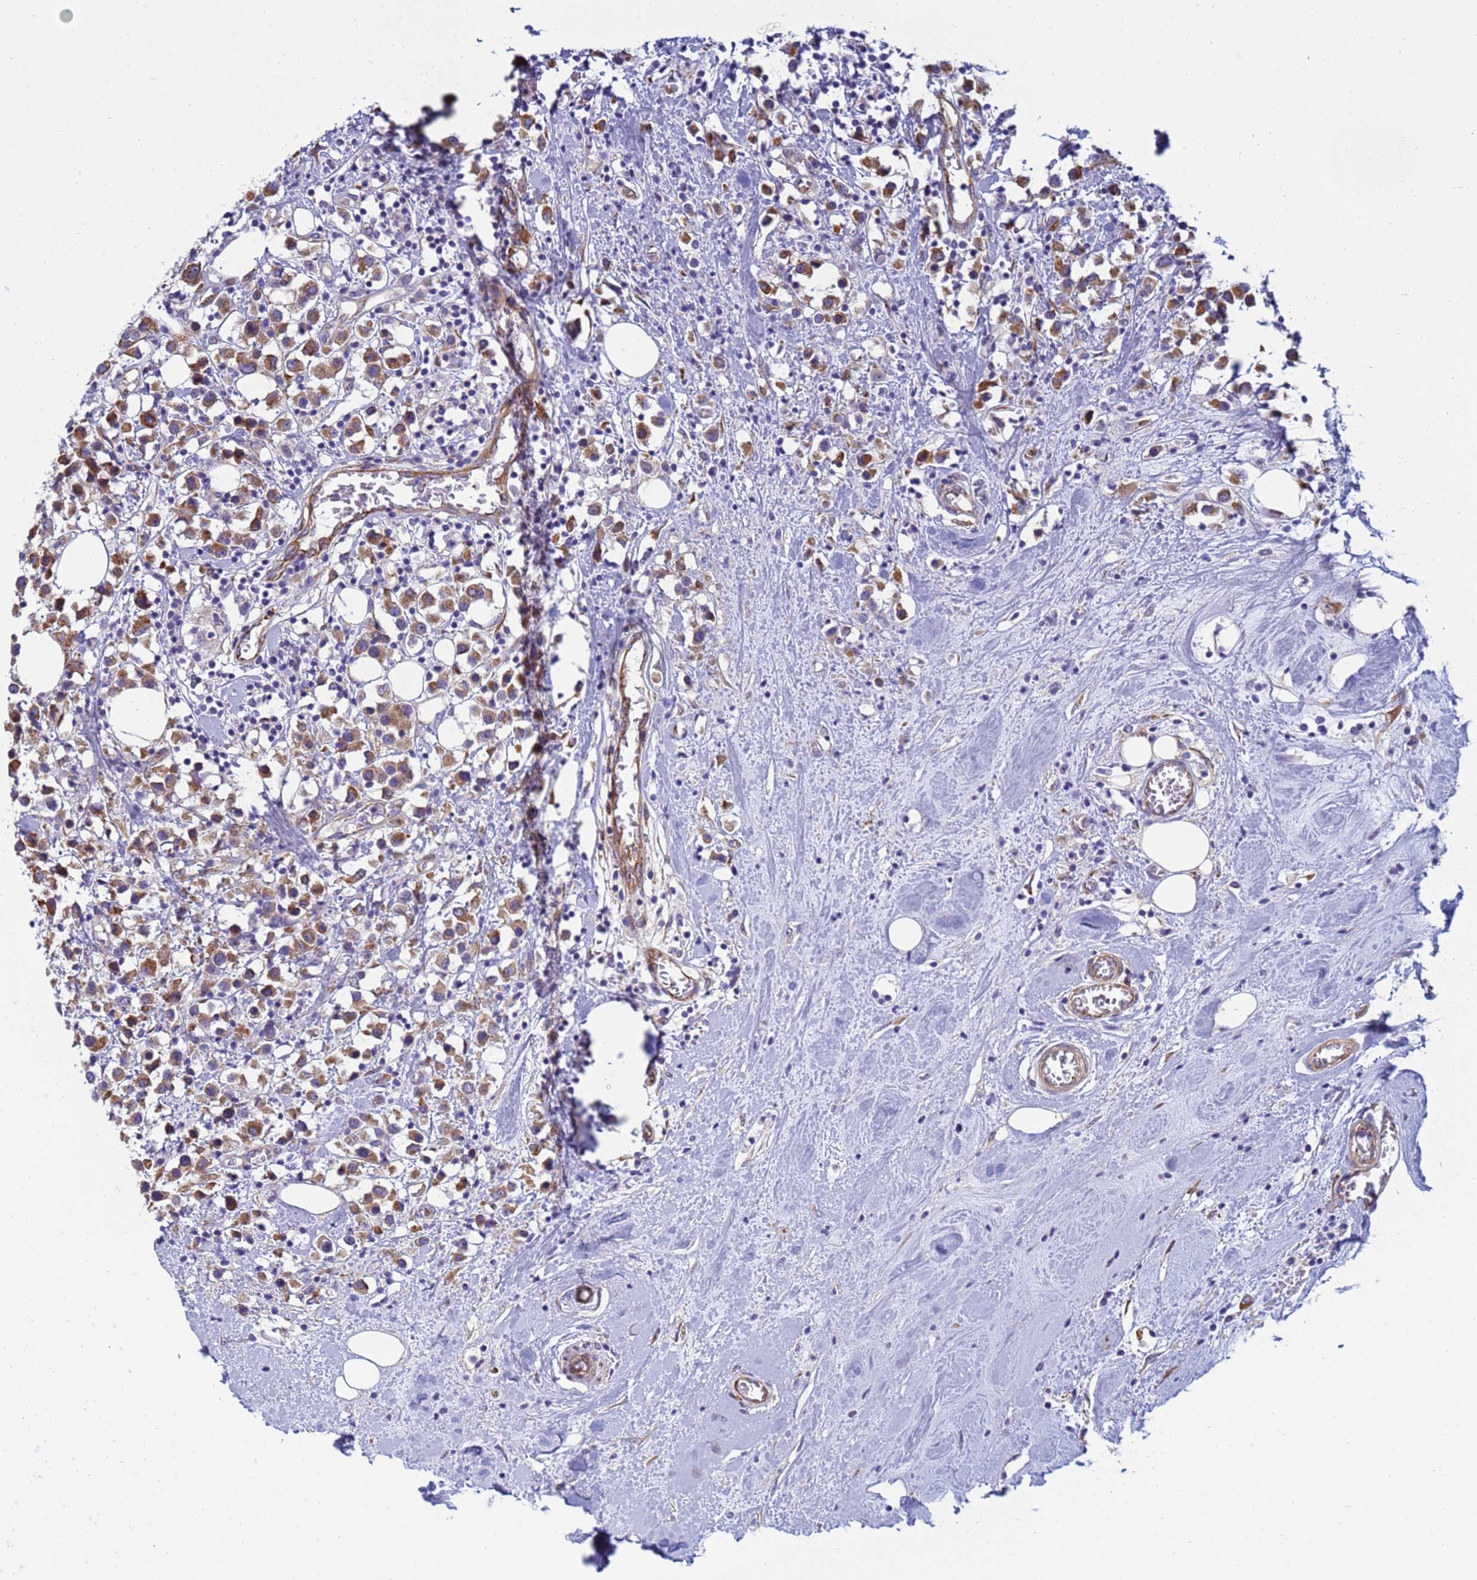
{"staining": {"intensity": "moderate", "quantity": ">75%", "location": "cytoplasmic/membranous"}, "tissue": "breast cancer", "cell_type": "Tumor cells", "image_type": "cancer", "snomed": [{"axis": "morphology", "description": "Duct carcinoma"}, {"axis": "topography", "description": "Breast"}], "caption": "The micrograph shows immunohistochemical staining of infiltrating ductal carcinoma (breast). There is moderate cytoplasmic/membranous staining is present in approximately >75% of tumor cells.", "gene": "TRPC6", "patient": {"sex": "female", "age": 61}}